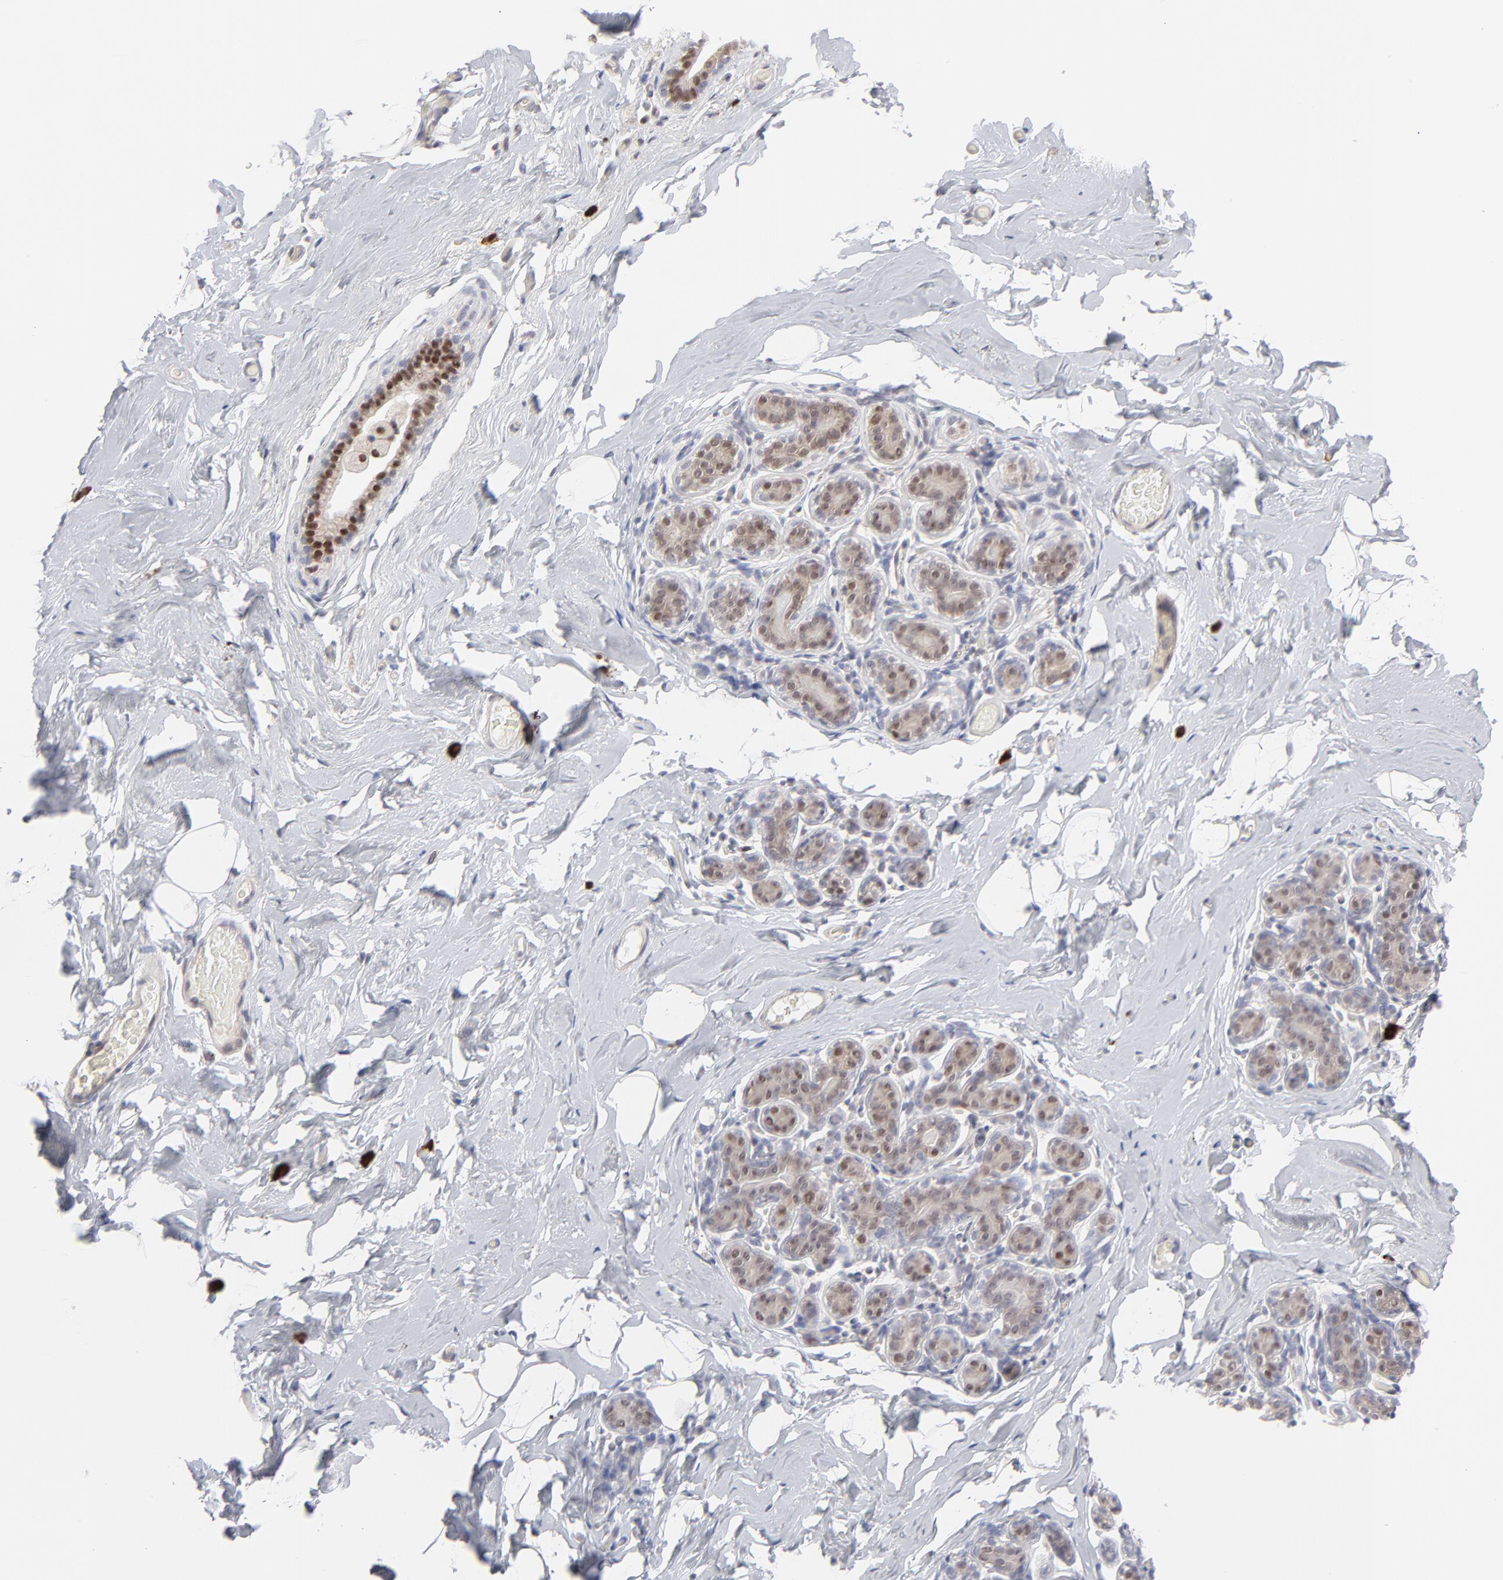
{"staining": {"intensity": "weak", "quantity": "25%-75%", "location": "nuclear"}, "tissue": "breast", "cell_type": "Adipocytes", "image_type": "normal", "snomed": [{"axis": "morphology", "description": "Normal tissue, NOS"}, {"axis": "topography", "description": "Breast"}, {"axis": "topography", "description": "Soft tissue"}], "caption": "Immunohistochemical staining of normal human breast exhibits low levels of weak nuclear staining in about 25%-75% of adipocytes. (DAB IHC, brown staining for protein, blue staining for nuclei).", "gene": "NBN", "patient": {"sex": "female", "age": 75}}